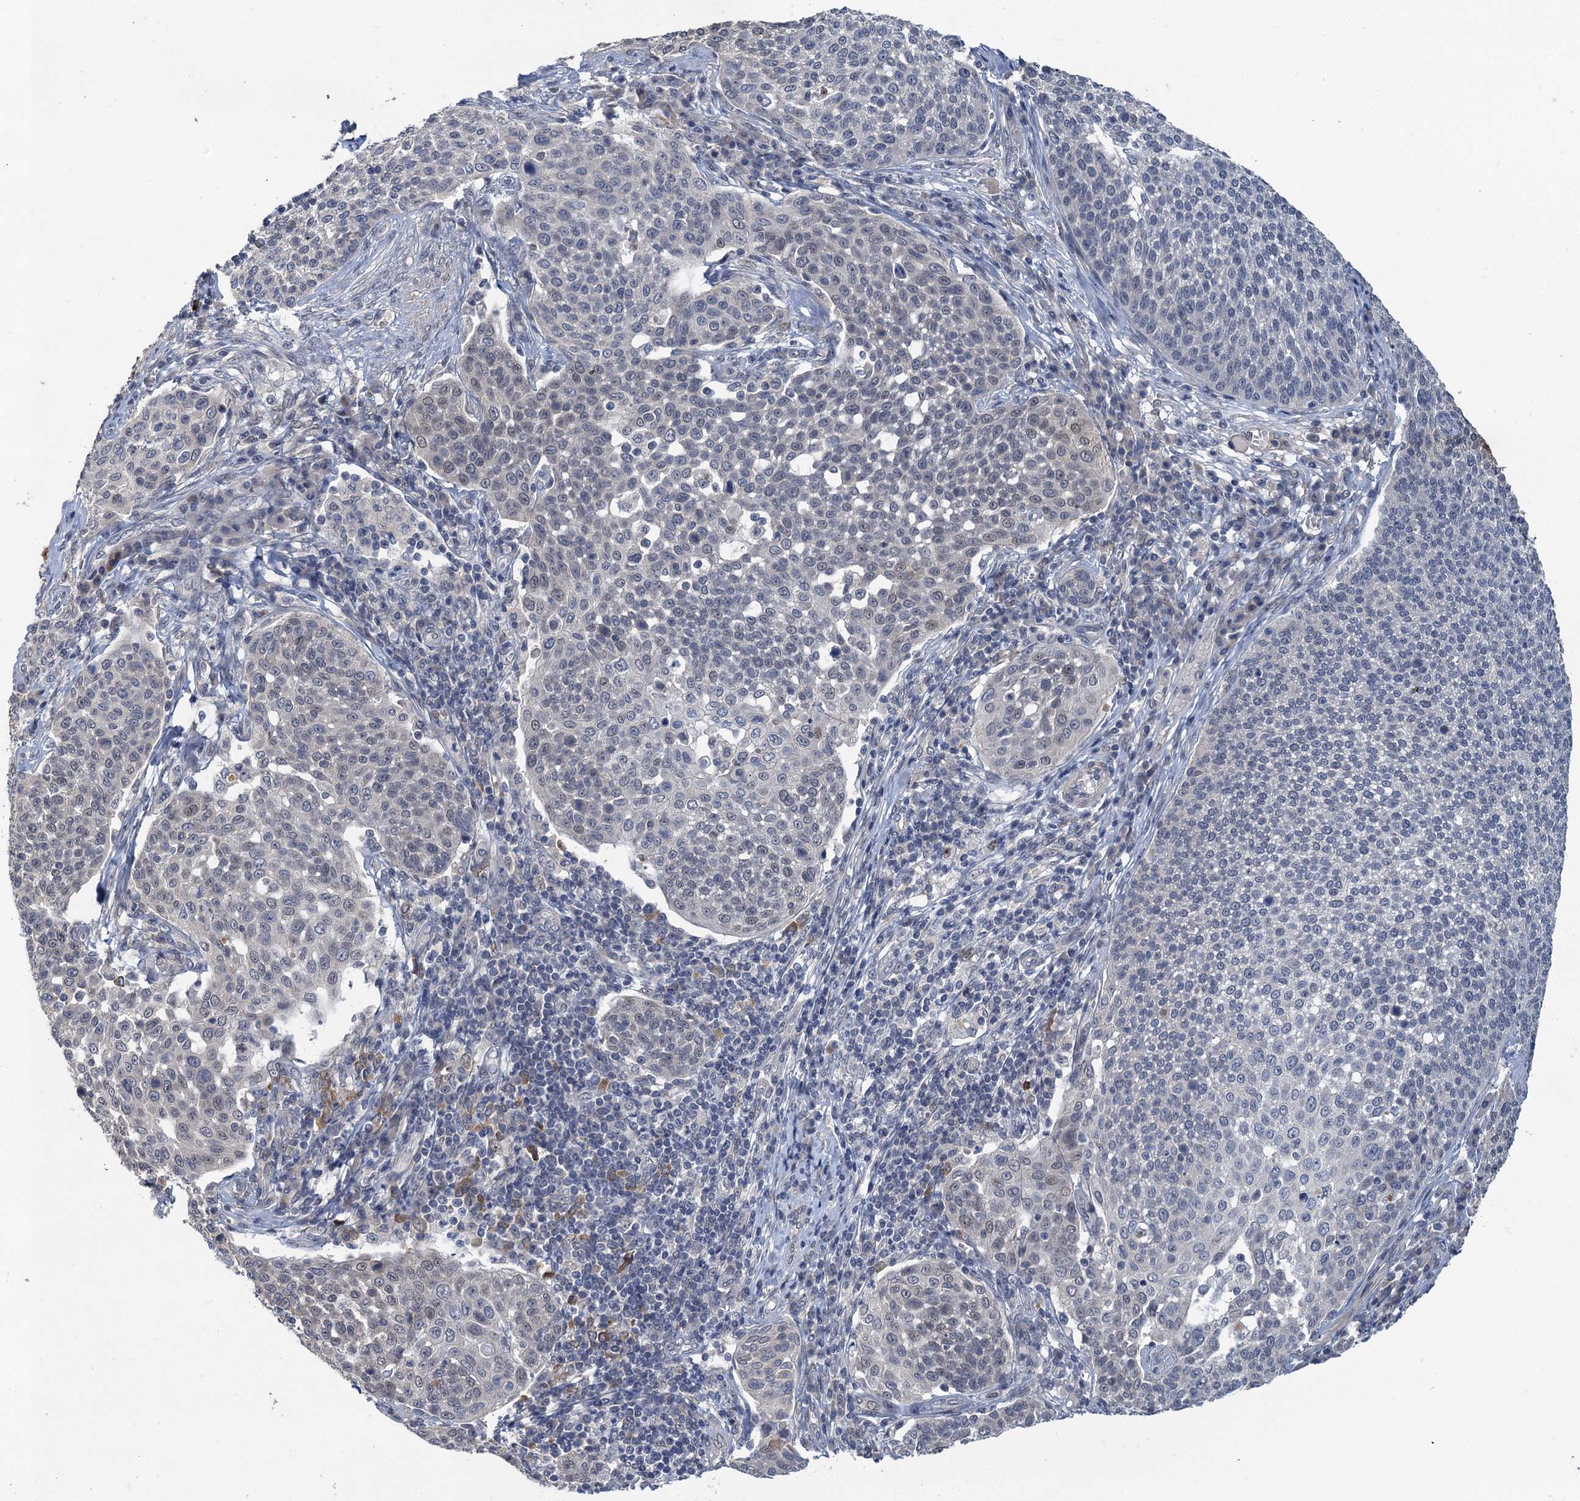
{"staining": {"intensity": "negative", "quantity": "none", "location": "none"}, "tissue": "cervical cancer", "cell_type": "Tumor cells", "image_type": "cancer", "snomed": [{"axis": "morphology", "description": "Squamous cell carcinoma, NOS"}, {"axis": "topography", "description": "Cervix"}], "caption": "Tumor cells show no significant positivity in squamous cell carcinoma (cervical).", "gene": "MRFAP1", "patient": {"sex": "female", "age": 34}}